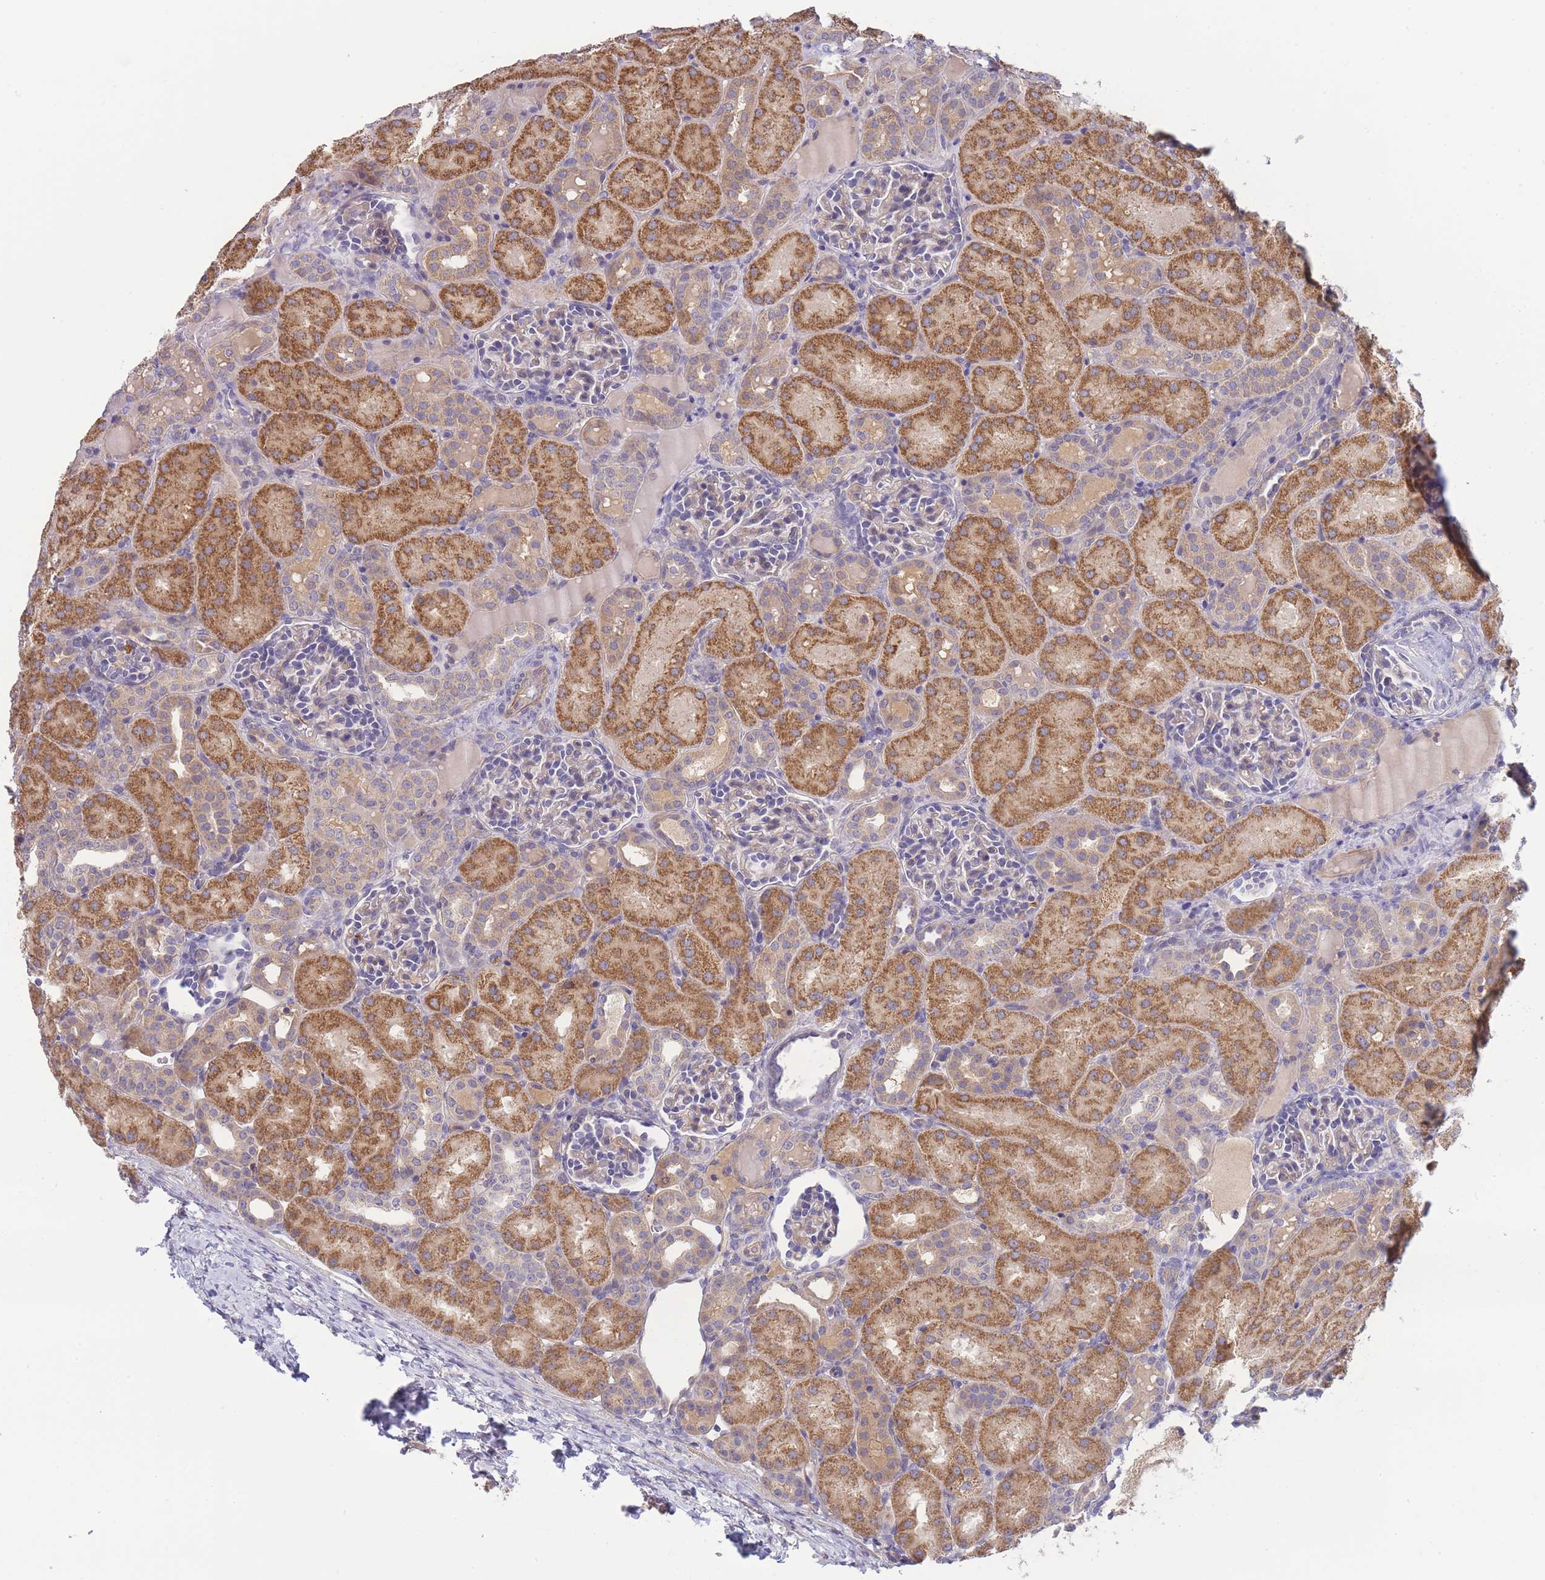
{"staining": {"intensity": "moderate", "quantity": "<25%", "location": "cytoplasmic/membranous"}, "tissue": "kidney", "cell_type": "Cells in glomeruli", "image_type": "normal", "snomed": [{"axis": "morphology", "description": "Normal tissue, NOS"}, {"axis": "topography", "description": "Kidney"}], "caption": "Immunohistochemical staining of unremarkable human kidney reveals moderate cytoplasmic/membranous protein positivity in approximately <25% of cells in glomeruli. The staining is performed using DAB brown chromogen to label protein expression. The nuclei are counter-stained blue using hematoxylin.", "gene": "NDUFAF5", "patient": {"sex": "male", "age": 1}}